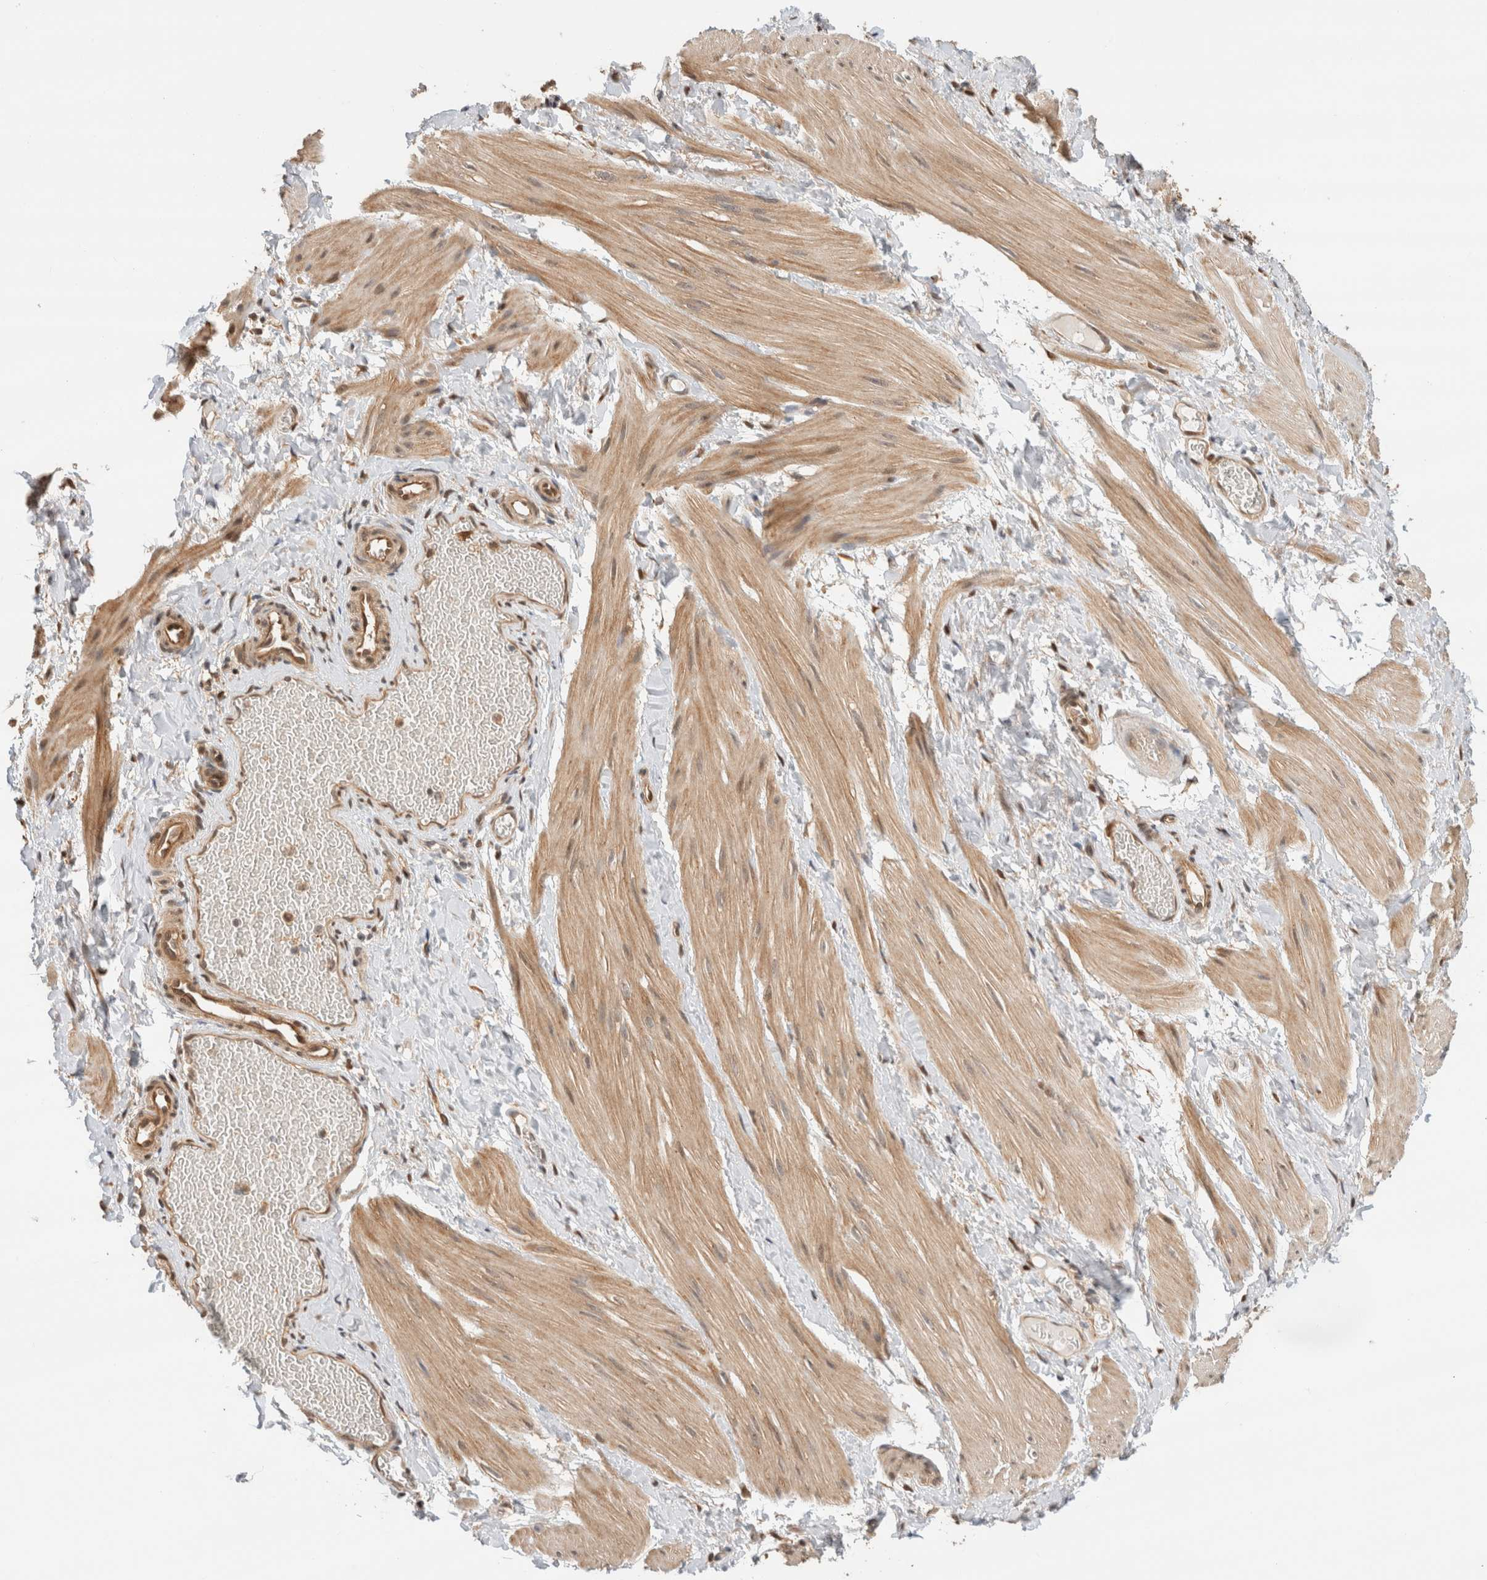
{"staining": {"intensity": "weak", "quantity": ">75%", "location": "cytoplasmic/membranous"}, "tissue": "smooth muscle", "cell_type": "Smooth muscle cells", "image_type": "normal", "snomed": [{"axis": "morphology", "description": "Normal tissue, NOS"}, {"axis": "topography", "description": "Smooth muscle"}], "caption": "Immunohistochemical staining of benign human smooth muscle shows weak cytoplasmic/membranous protein positivity in approximately >75% of smooth muscle cells.", "gene": "OTUD6B", "patient": {"sex": "male", "age": 16}}